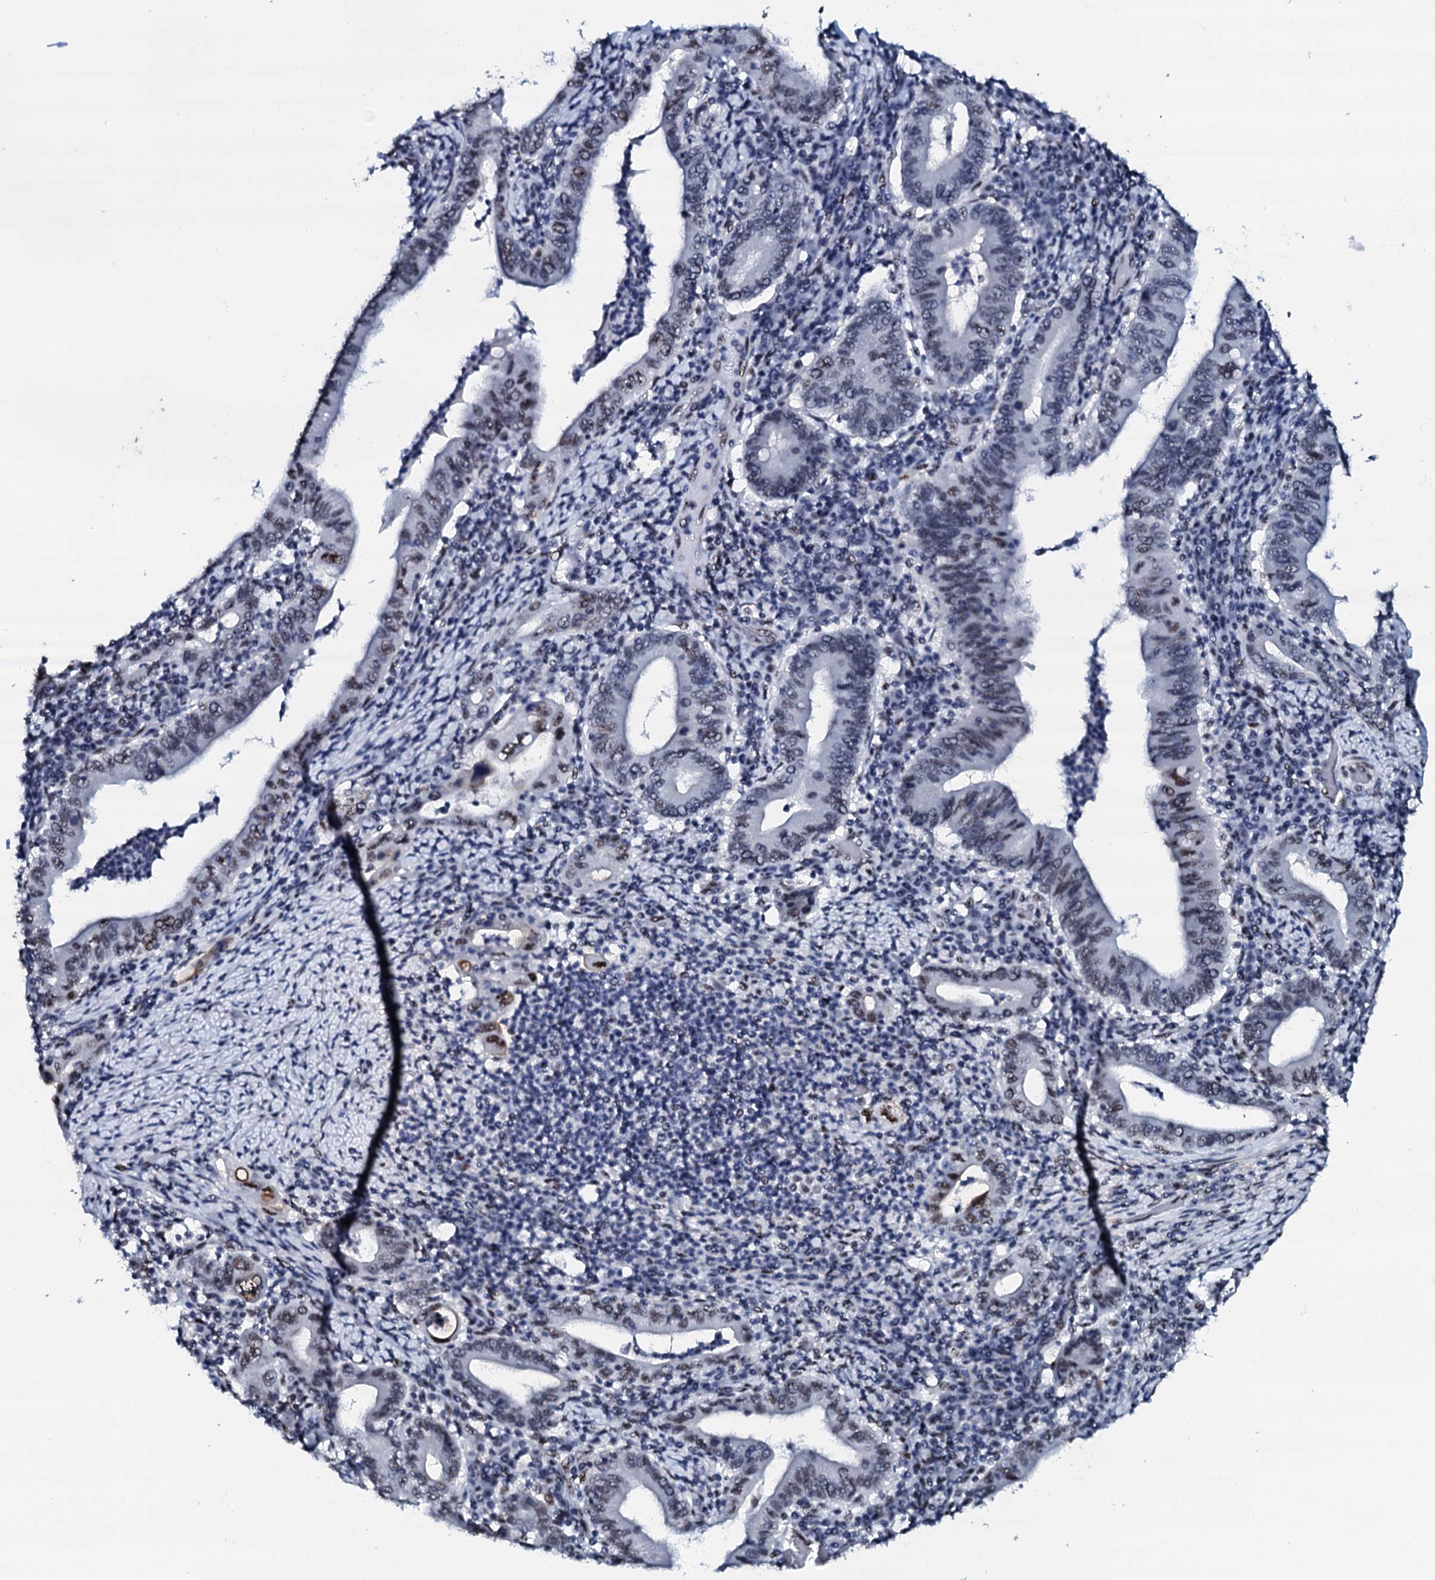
{"staining": {"intensity": "moderate", "quantity": "<25%", "location": "nuclear"}, "tissue": "stomach cancer", "cell_type": "Tumor cells", "image_type": "cancer", "snomed": [{"axis": "morphology", "description": "Normal tissue, NOS"}, {"axis": "morphology", "description": "Adenocarcinoma, NOS"}, {"axis": "topography", "description": "Esophagus"}, {"axis": "topography", "description": "Stomach, upper"}, {"axis": "topography", "description": "Peripheral nerve tissue"}], "caption": "Immunohistochemical staining of stomach cancer shows low levels of moderate nuclear positivity in approximately <25% of tumor cells.", "gene": "NKAPD1", "patient": {"sex": "male", "age": 62}}